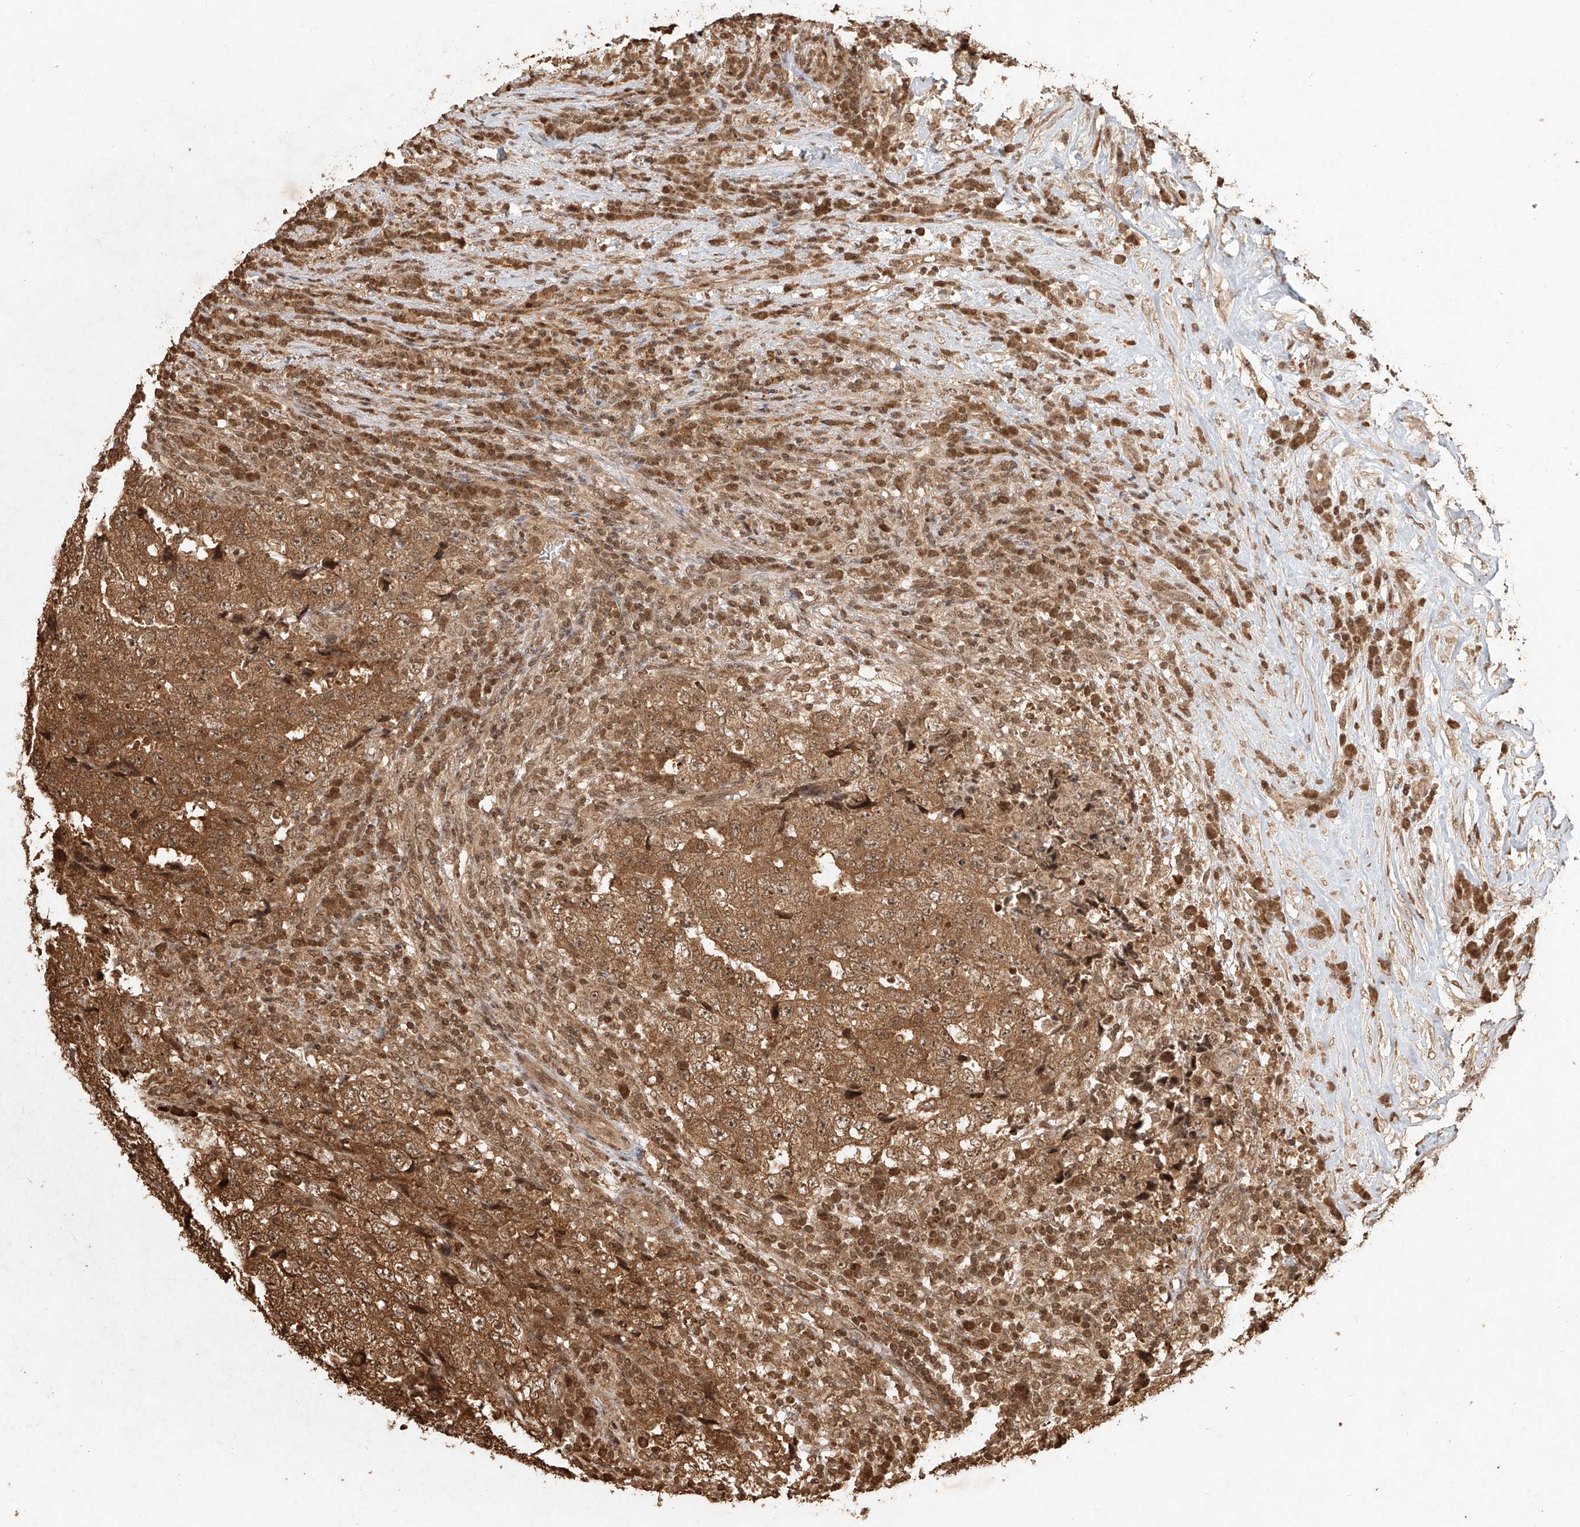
{"staining": {"intensity": "moderate", "quantity": ">75%", "location": "cytoplasmic/membranous"}, "tissue": "testis cancer", "cell_type": "Tumor cells", "image_type": "cancer", "snomed": [{"axis": "morphology", "description": "Necrosis, NOS"}, {"axis": "morphology", "description": "Carcinoma, Embryonal, NOS"}, {"axis": "topography", "description": "Testis"}], "caption": "A photomicrograph of human testis cancer (embryonal carcinoma) stained for a protein shows moderate cytoplasmic/membranous brown staining in tumor cells. The protein is shown in brown color, while the nuclei are stained blue.", "gene": "UBE2K", "patient": {"sex": "male", "age": 19}}